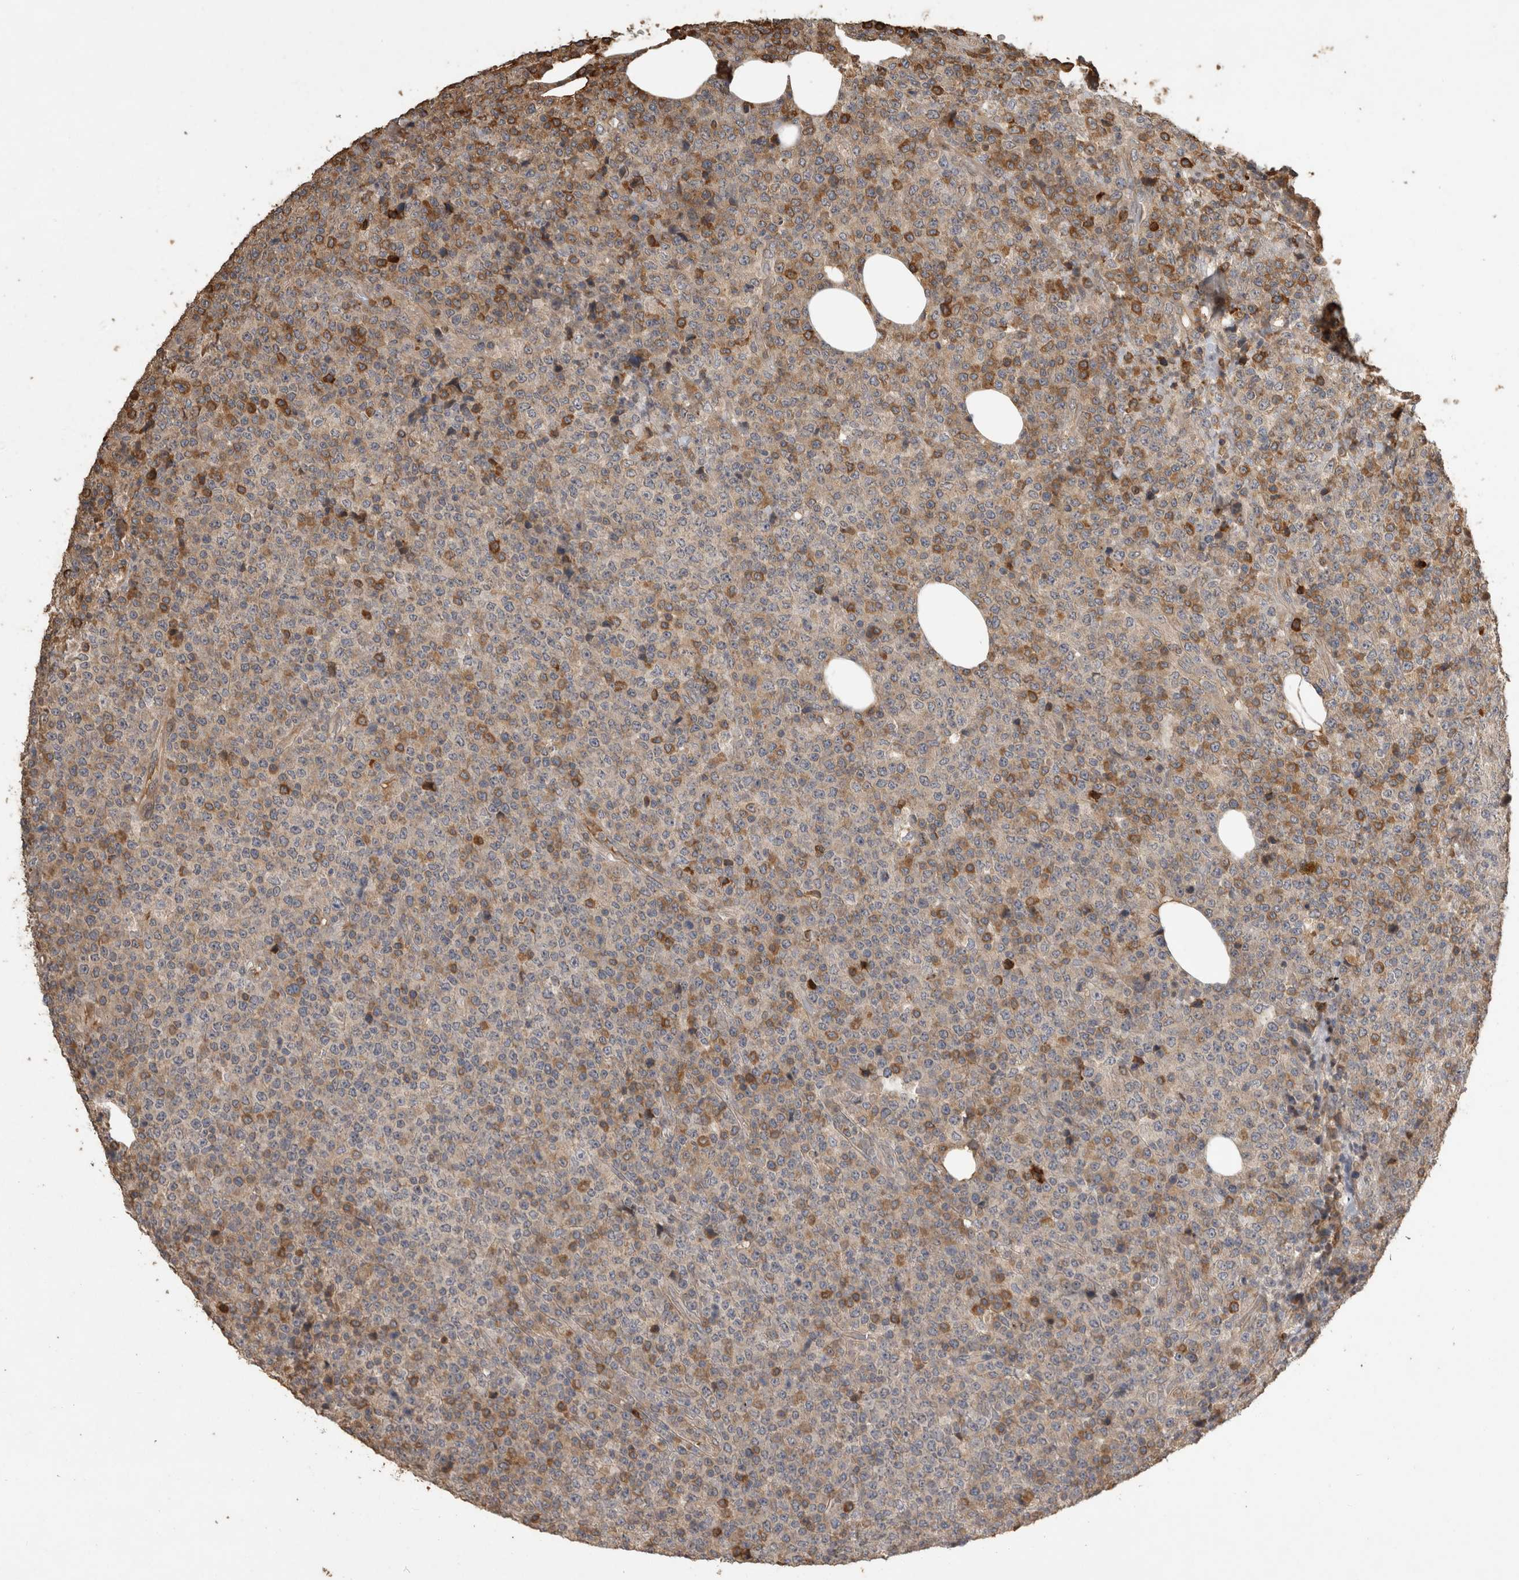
{"staining": {"intensity": "negative", "quantity": "none", "location": "none"}, "tissue": "lymphoma", "cell_type": "Tumor cells", "image_type": "cancer", "snomed": [{"axis": "morphology", "description": "Malignant lymphoma, non-Hodgkin's type, High grade"}, {"axis": "topography", "description": "Lymph node"}], "caption": "Human high-grade malignant lymphoma, non-Hodgkin's type stained for a protein using immunohistochemistry (IHC) exhibits no positivity in tumor cells.", "gene": "RHPN1", "patient": {"sex": "male", "age": 13}}